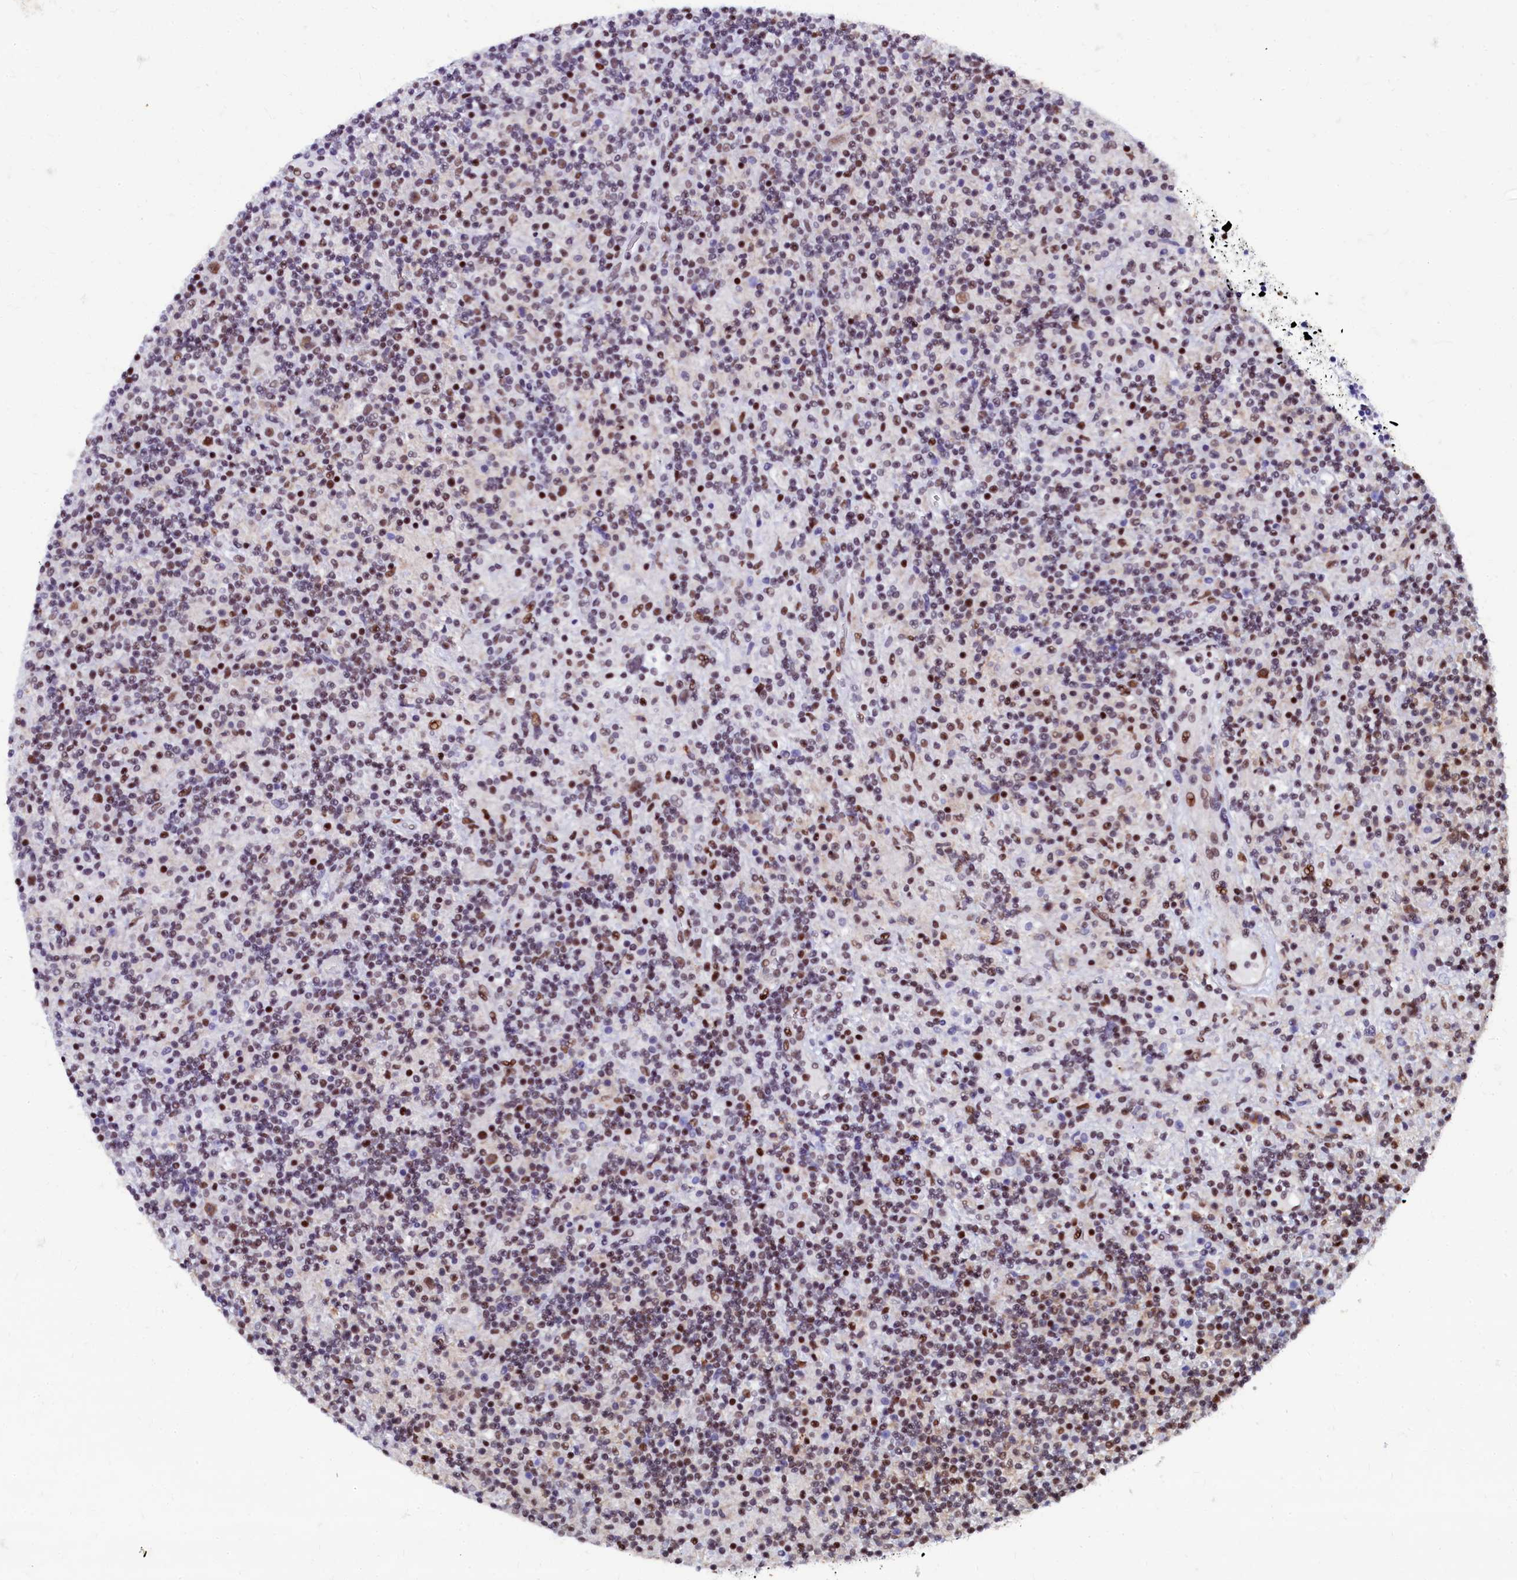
{"staining": {"intensity": "moderate", "quantity": ">75%", "location": "nuclear"}, "tissue": "lymphoma", "cell_type": "Tumor cells", "image_type": "cancer", "snomed": [{"axis": "morphology", "description": "Hodgkin's disease, NOS"}, {"axis": "topography", "description": "Lymph node"}], "caption": "Immunohistochemical staining of Hodgkin's disease exhibits moderate nuclear protein expression in approximately >75% of tumor cells.", "gene": "CPSF7", "patient": {"sex": "male", "age": 70}}